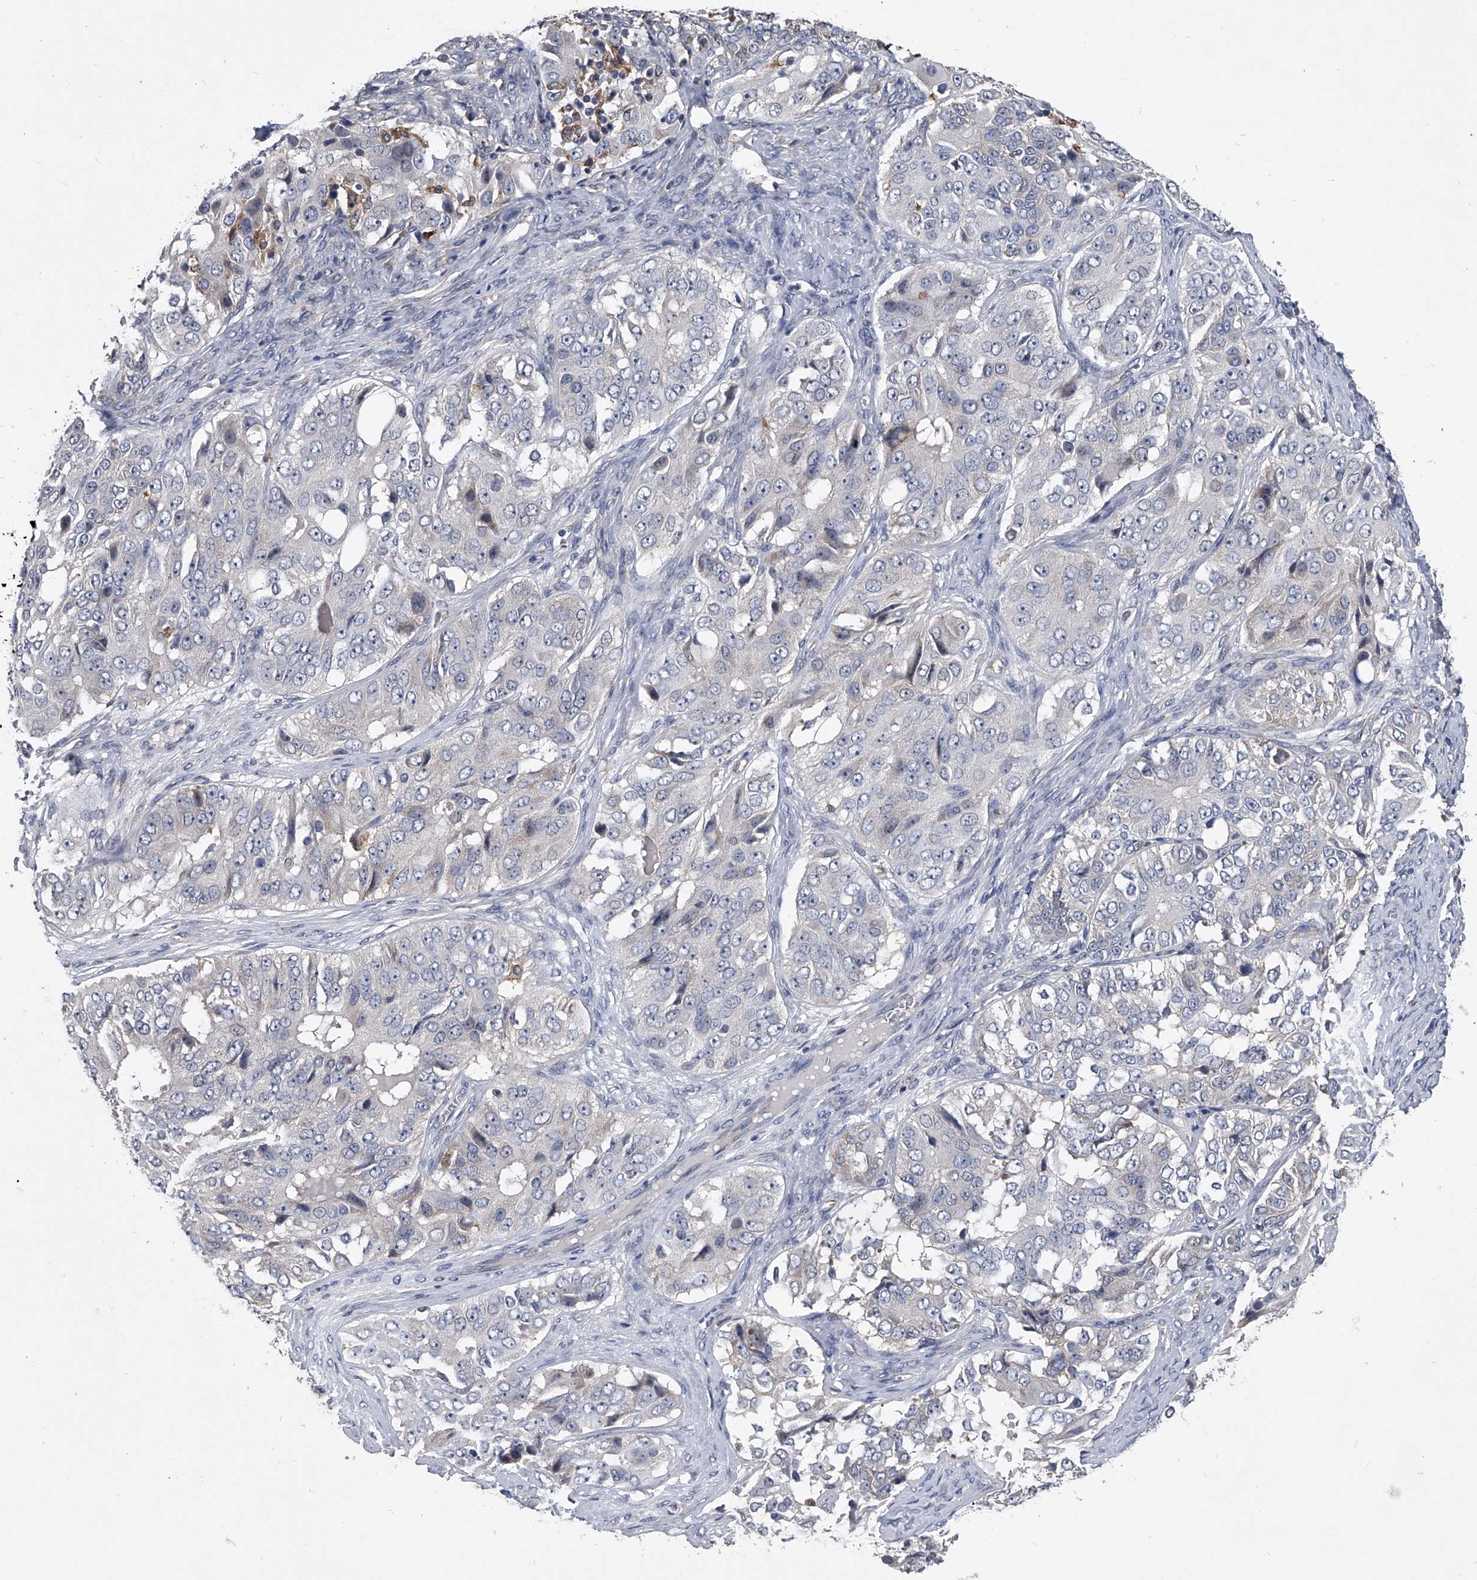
{"staining": {"intensity": "negative", "quantity": "none", "location": "none"}, "tissue": "ovarian cancer", "cell_type": "Tumor cells", "image_type": "cancer", "snomed": [{"axis": "morphology", "description": "Carcinoma, endometroid"}, {"axis": "topography", "description": "Ovary"}], "caption": "Human endometroid carcinoma (ovarian) stained for a protein using immunohistochemistry (IHC) exhibits no positivity in tumor cells.", "gene": "MAP4K3", "patient": {"sex": "female", "age": 51}}